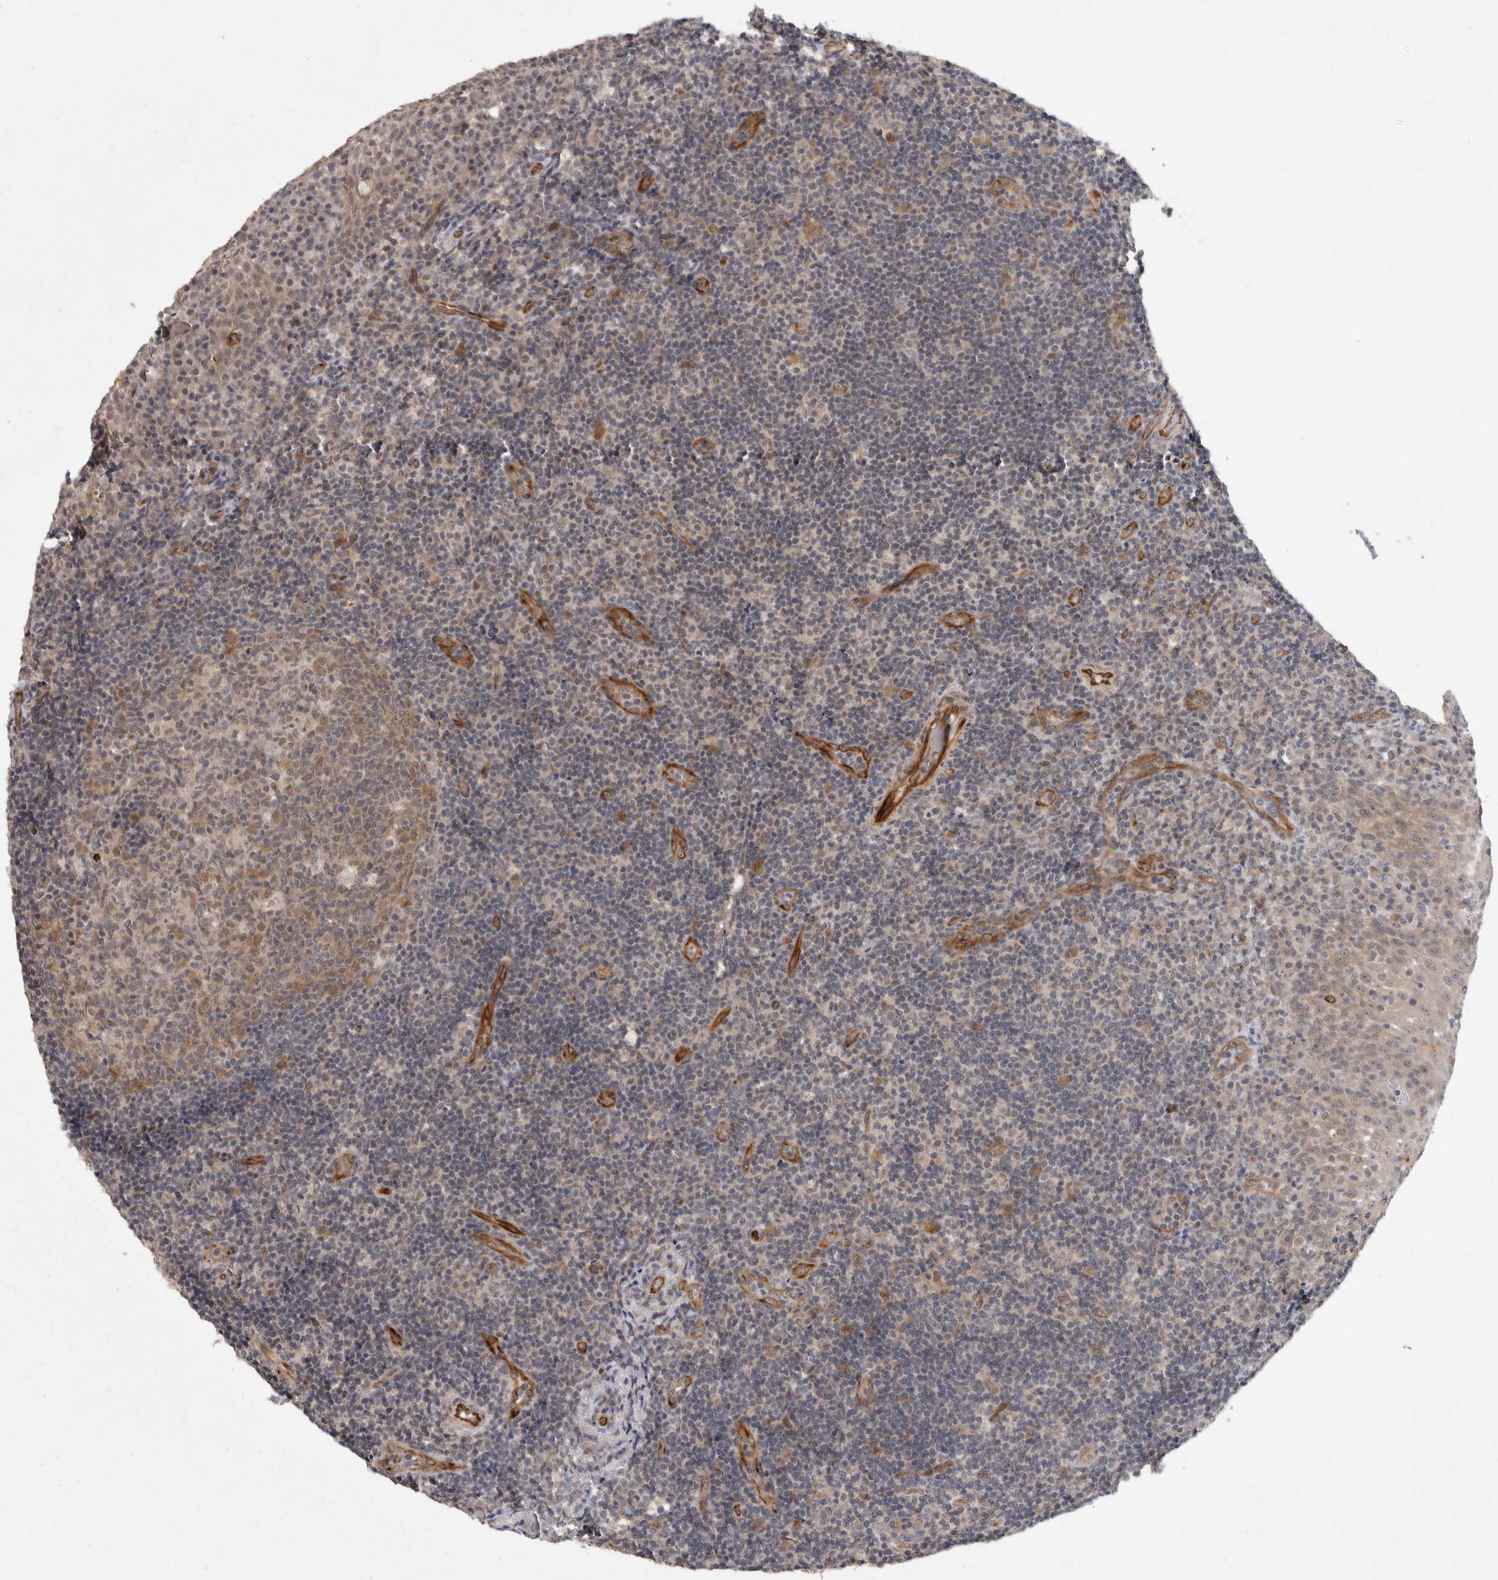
{"staining": {"intensity": "weak", "quantity": ">75%", "location": "cytoplasmic/membranous"}, "tissue": "tonsil", "cell_type": "Germinal center cells", "image_type": "normal", "snomed": [{"axis": "morphology", "description": "Normal tissue, NOS"}, {"axis": "topography", "description": "Tonsil"}], "caption": "Germinal center cells show weak cytoplasmic/membranous expression in approximately >75% of cells in benign tonsil. (brown staining indicates protein expression, while blue staining denotes nuclei).", "gene": "CRISPLD1", "patient": {"sex": "female", "age": 40}}